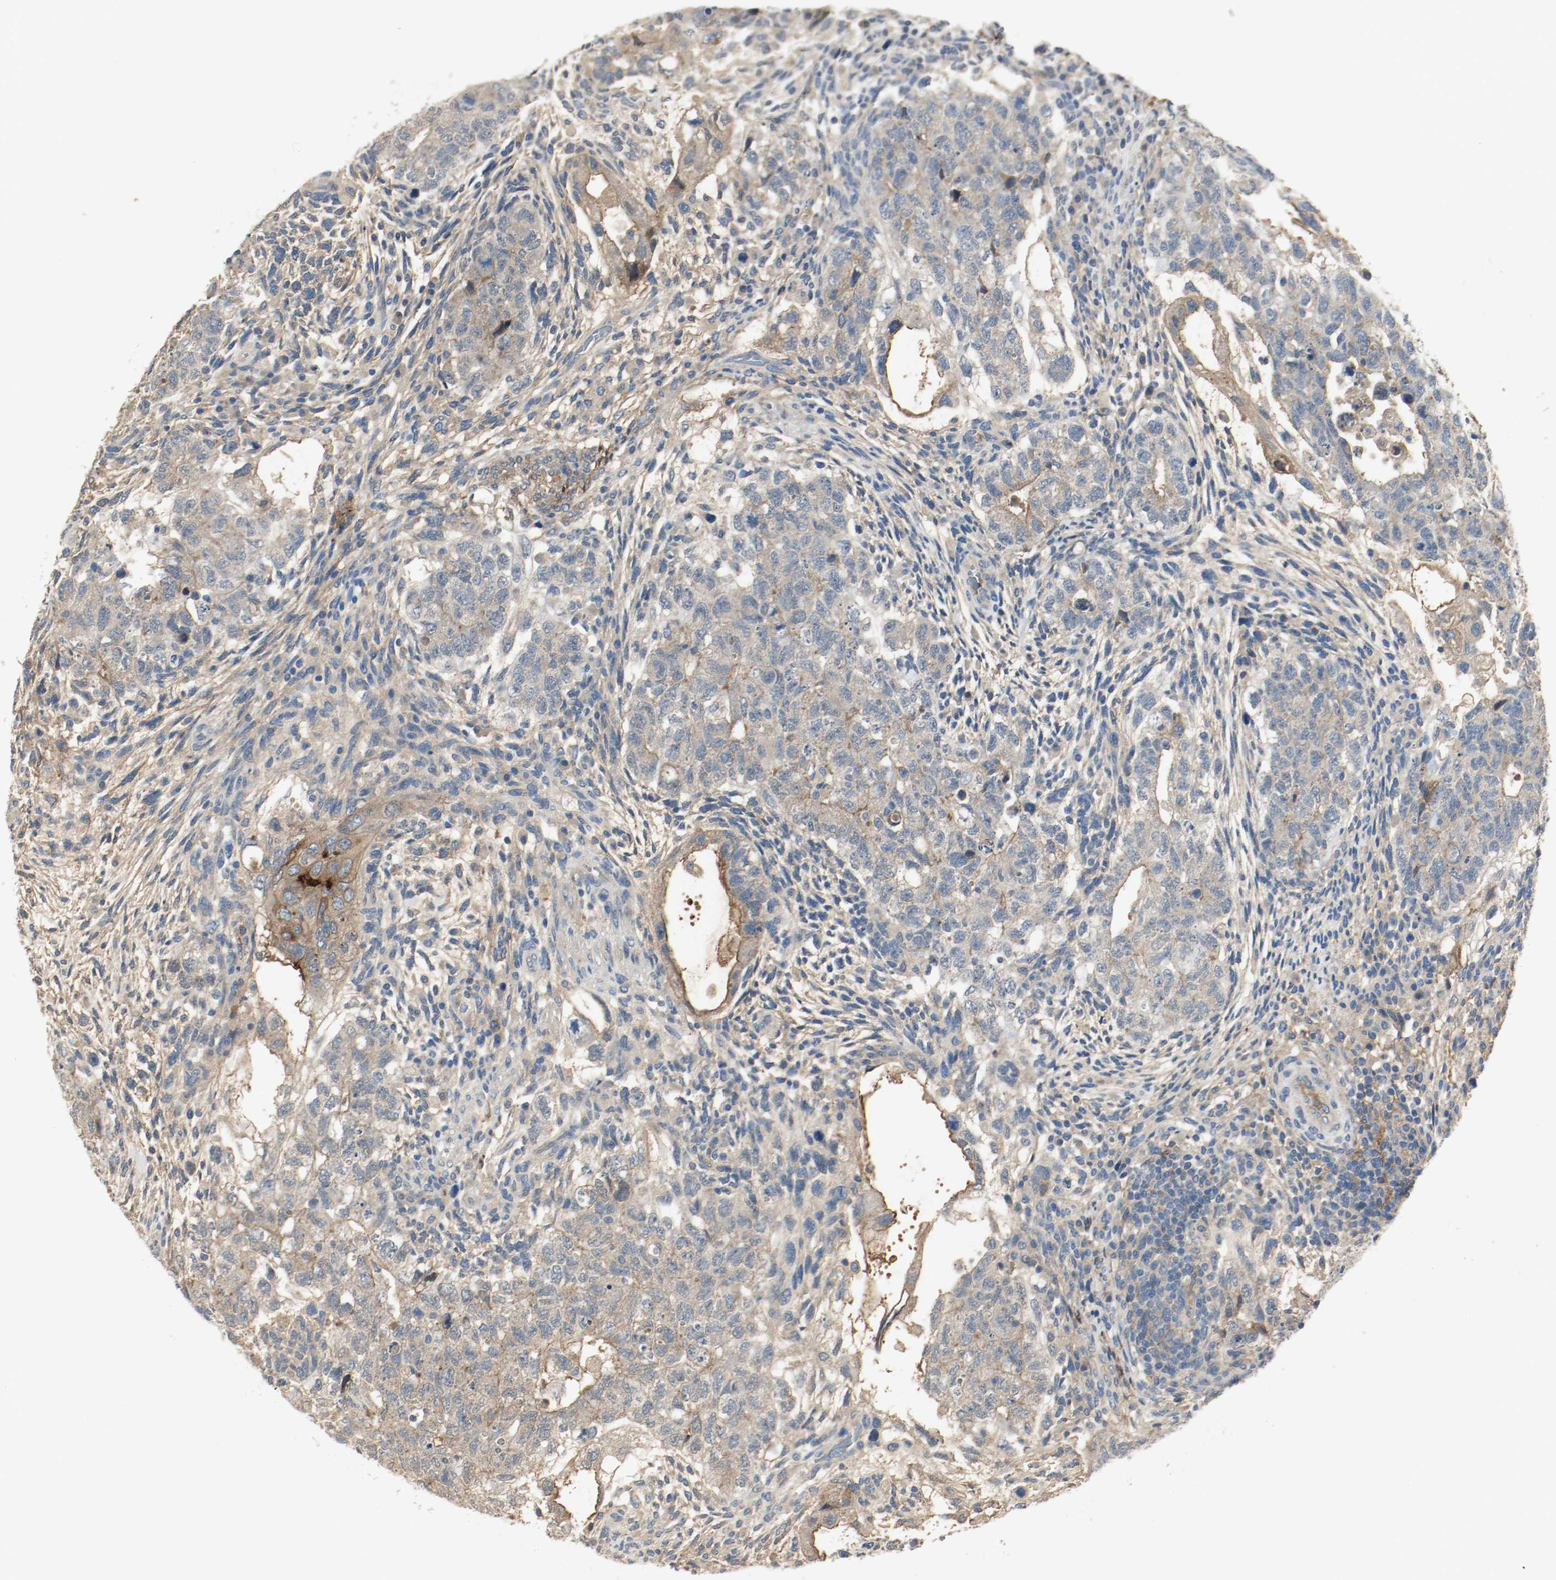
{"staining": {"intensity": "moderate", "quantity": ">75%", "location": "cytoplasmic/membranous"}, "tissue": "testis cancer", "cell_type": "Tumor cells", "image_type": "cancer", "snomed": [{"axis": "morphology", "description": "Normal tissue, NOS"}, {"axis": "morphology", "description": "Carcinoma, Embryonal, NOS"}, {"axis": "topography", "description": "Testis"}], "caption": "Tumor cells reveal medium levels of moderate cytoplasmic/membranous staining in approximately >75% of cells in human embryonal carcinoma (testis).", "gene": "MELTF", "patient": {"sex": "male", "age": 36}}